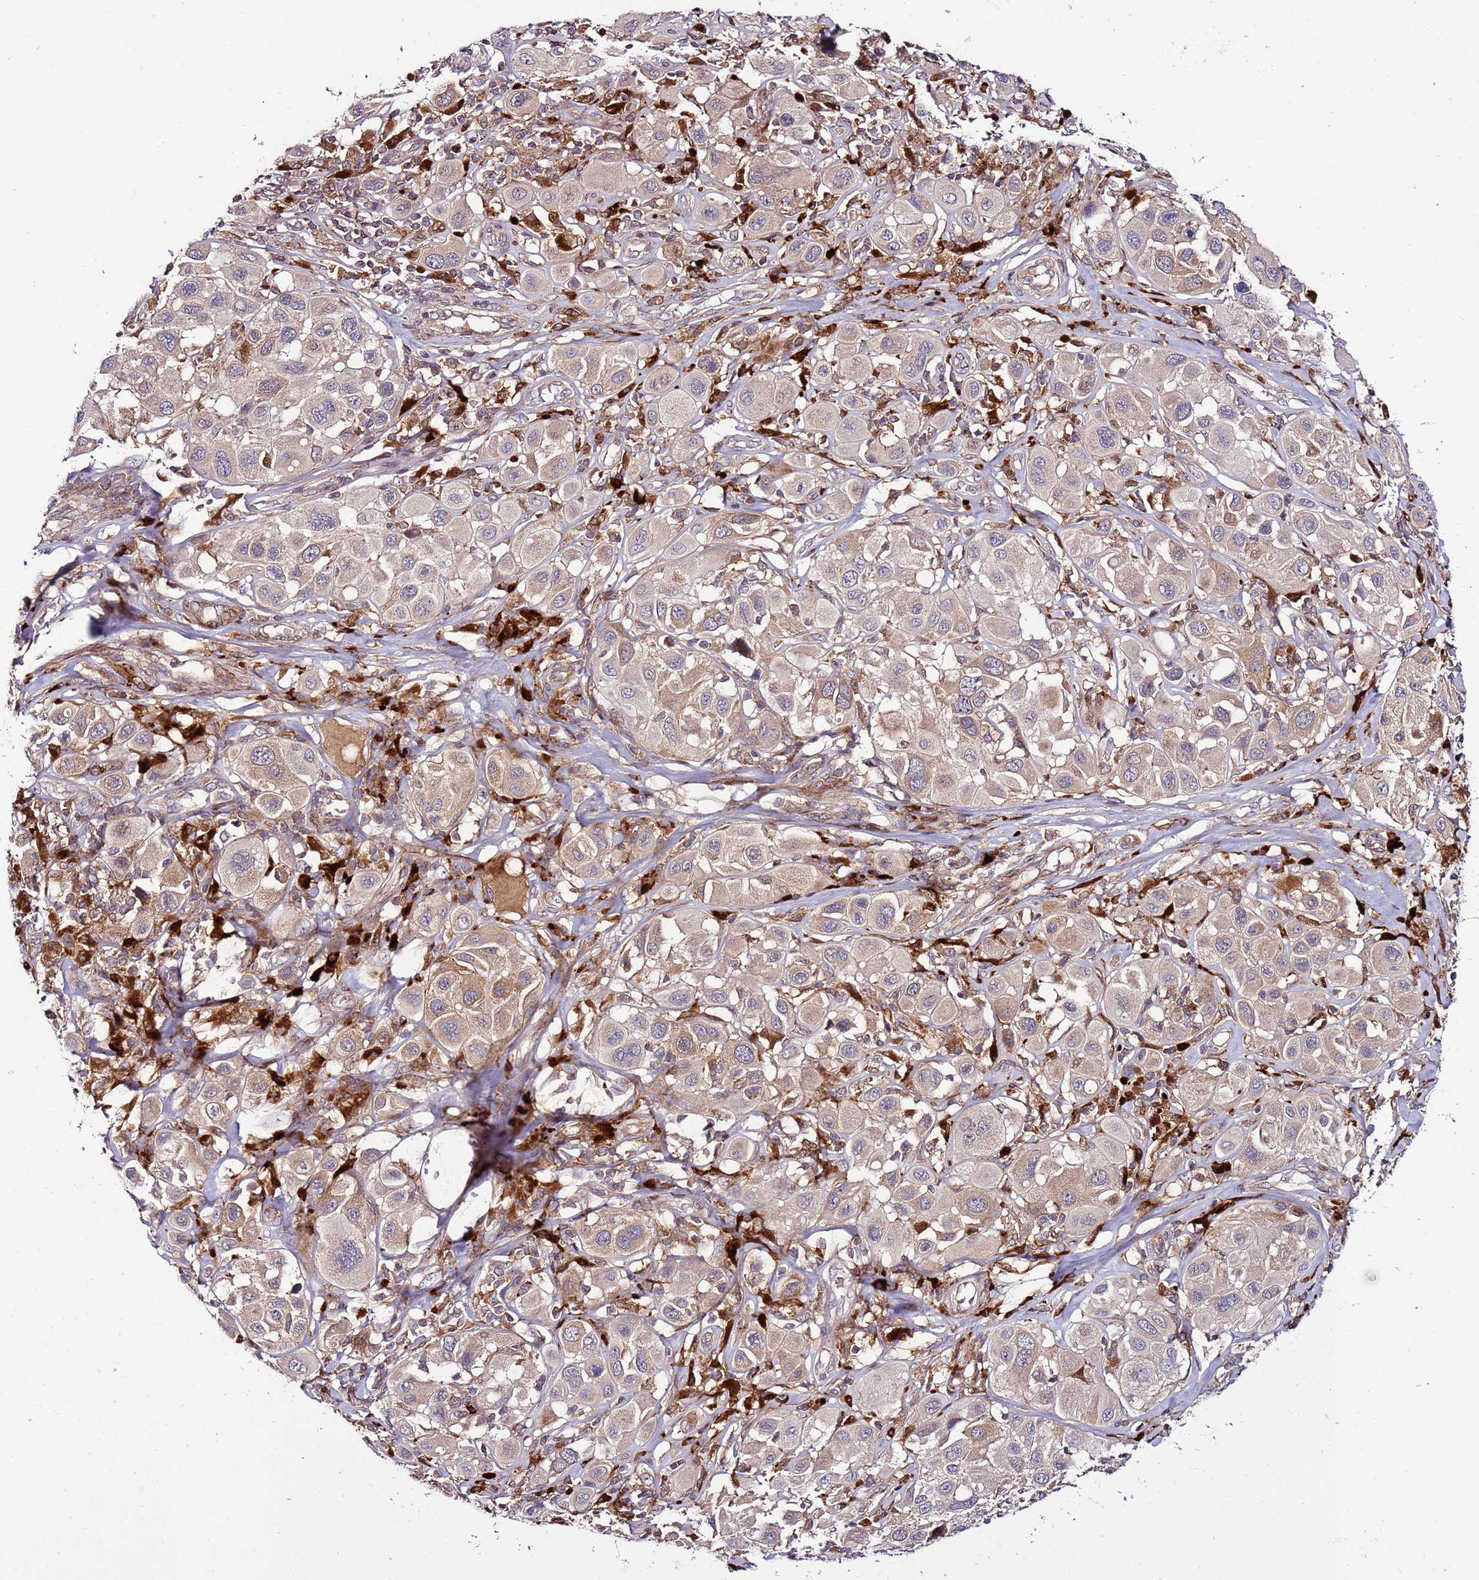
{"staining": {"intensity": "weak", "quantity": "25%-75%", "location": "cytoplasmic/membranous"}, "tissue": "melanoma", "cell_type": "Tumor cells", "image_type": "cancer", "snomed": [{"axis": "morphology", "description": "Malignant melanoma, Metastatic site"}, {"axis": "topography", "description": "Skin"}], "caption": "Immunohistochemistry image of melanoma stained for a protein (brown), which demonstrates low levels of weak cytoplasmic/membranous positivity in about 25%-75% of tumor cells.", "gene": "ZNF624", "patient": {"sex": "male", "age": 41}}